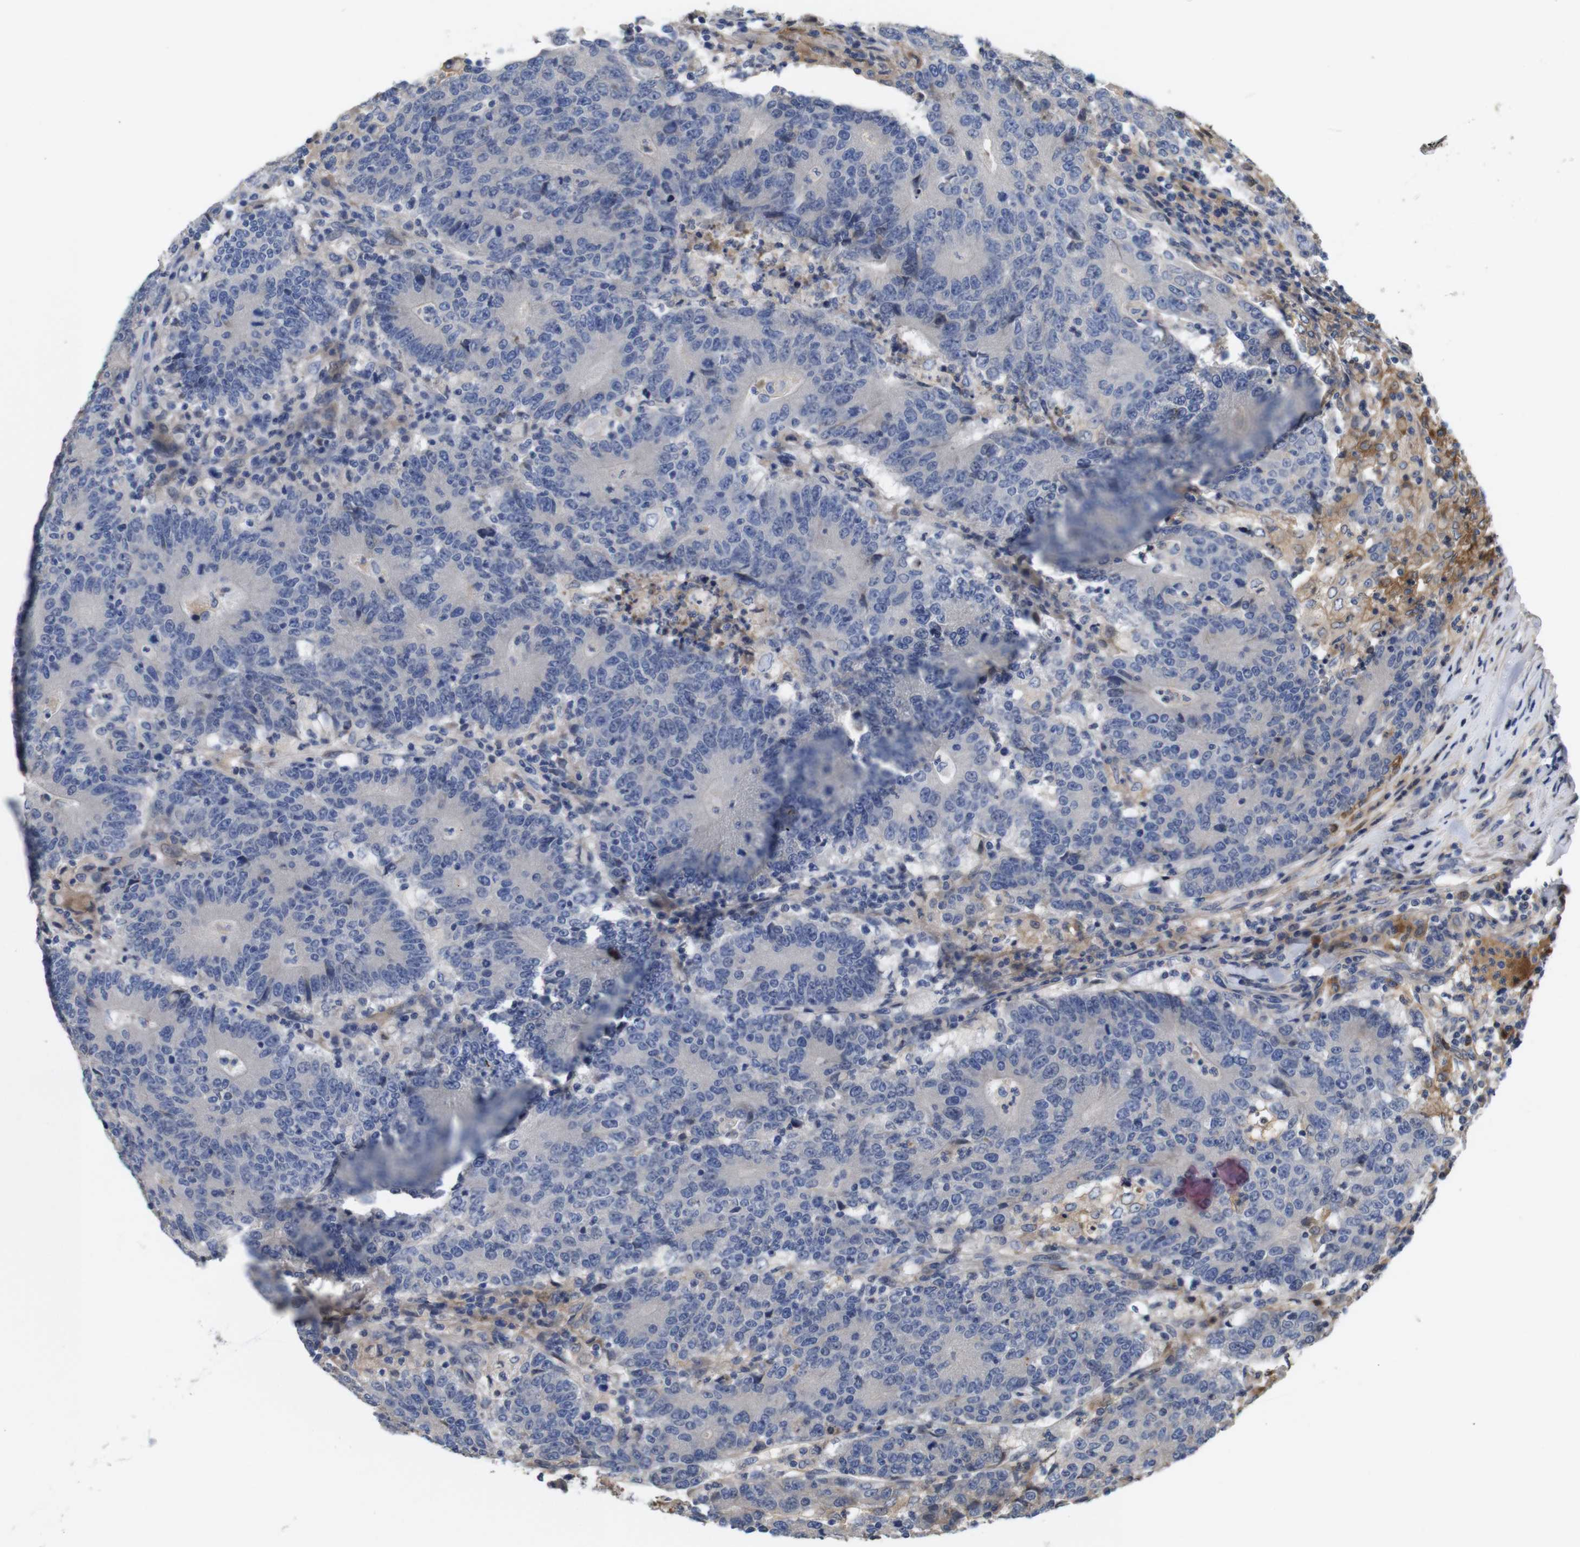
{"staining": {"intensity": "negative", "quantity": "none", "location": "none"}, "tissue": "colorectal cancer", "cell_type": "Tumor cells", "image_type": "cancer", "snomed": [{"axis": "morphology", "description": "Normal tissue, NOS"}, {"axis": "morphology", "description": "Adenocarcinoma, NOS"}, {"axis": "topography", "description": "Colon"}], "caption": "Tumor cells are negative for brown protein staining in colorectal cancer (adenocarcinoma). (DAB (3,3'-diaminobenzidine) immunohistochemistry (IHC) with hematoxylin counter stain).", "gene": "SPRY3", "patient": {"sex": "female", "age": 75}}